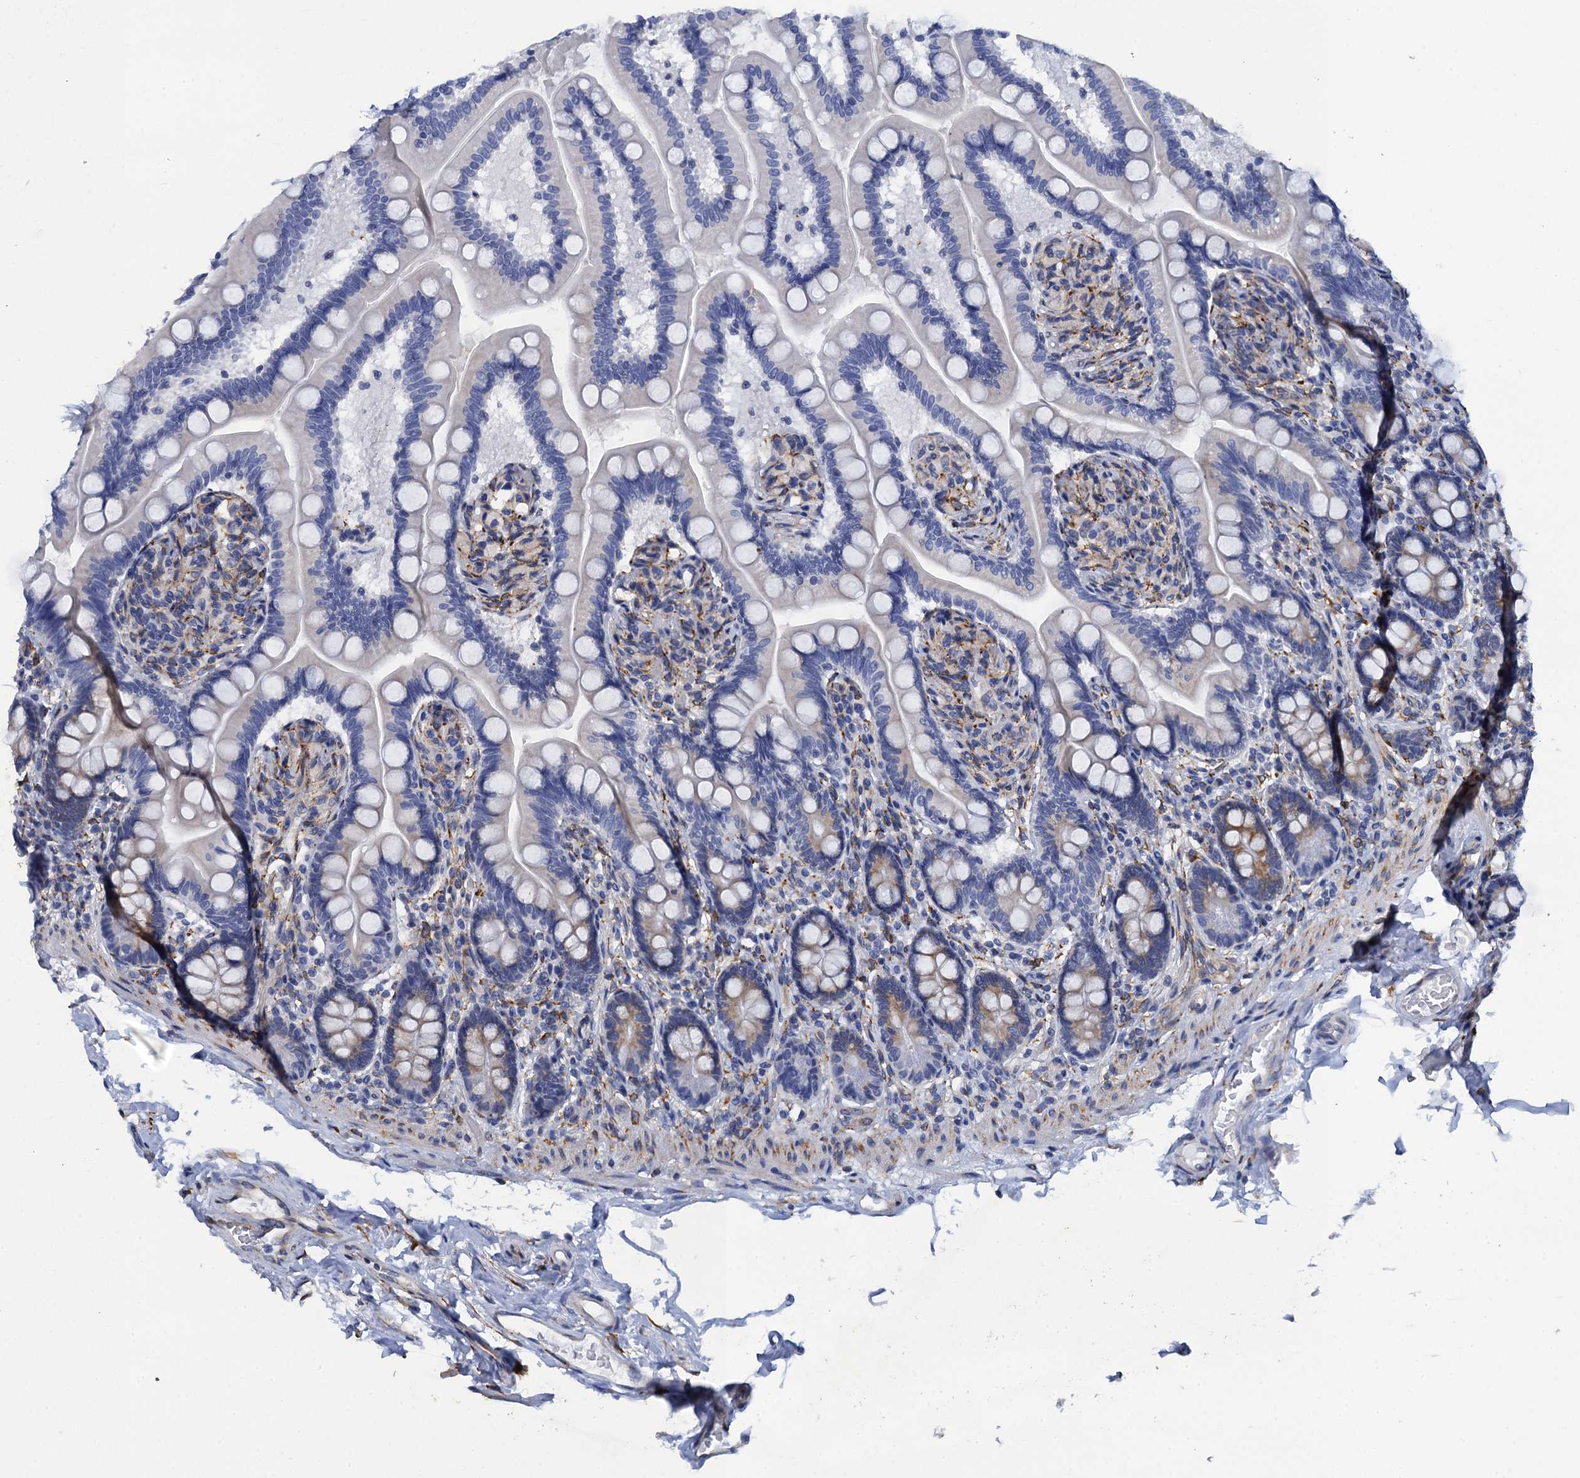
{"staining": {"intensity": "moderate", "quantity": "25%-75%", "location": "cytoplasmic/membranous"}, "tissue": "small intestine", "cell_type": "Glandular cells", "image_type": "normal", "snomed": [{"axis": "morphology", "description": "Normal tissue, NOS"}, {"axis": "topography", "description": "Small intestine"}], "caption": "Protein staining exhibits moderate cytoplasmic/membranous positivity in about 25%-75% of glandular cells in unremarkable small intestine.", "gene": "POGLUT3", "patient": {"sex": "female", "age": 64}}